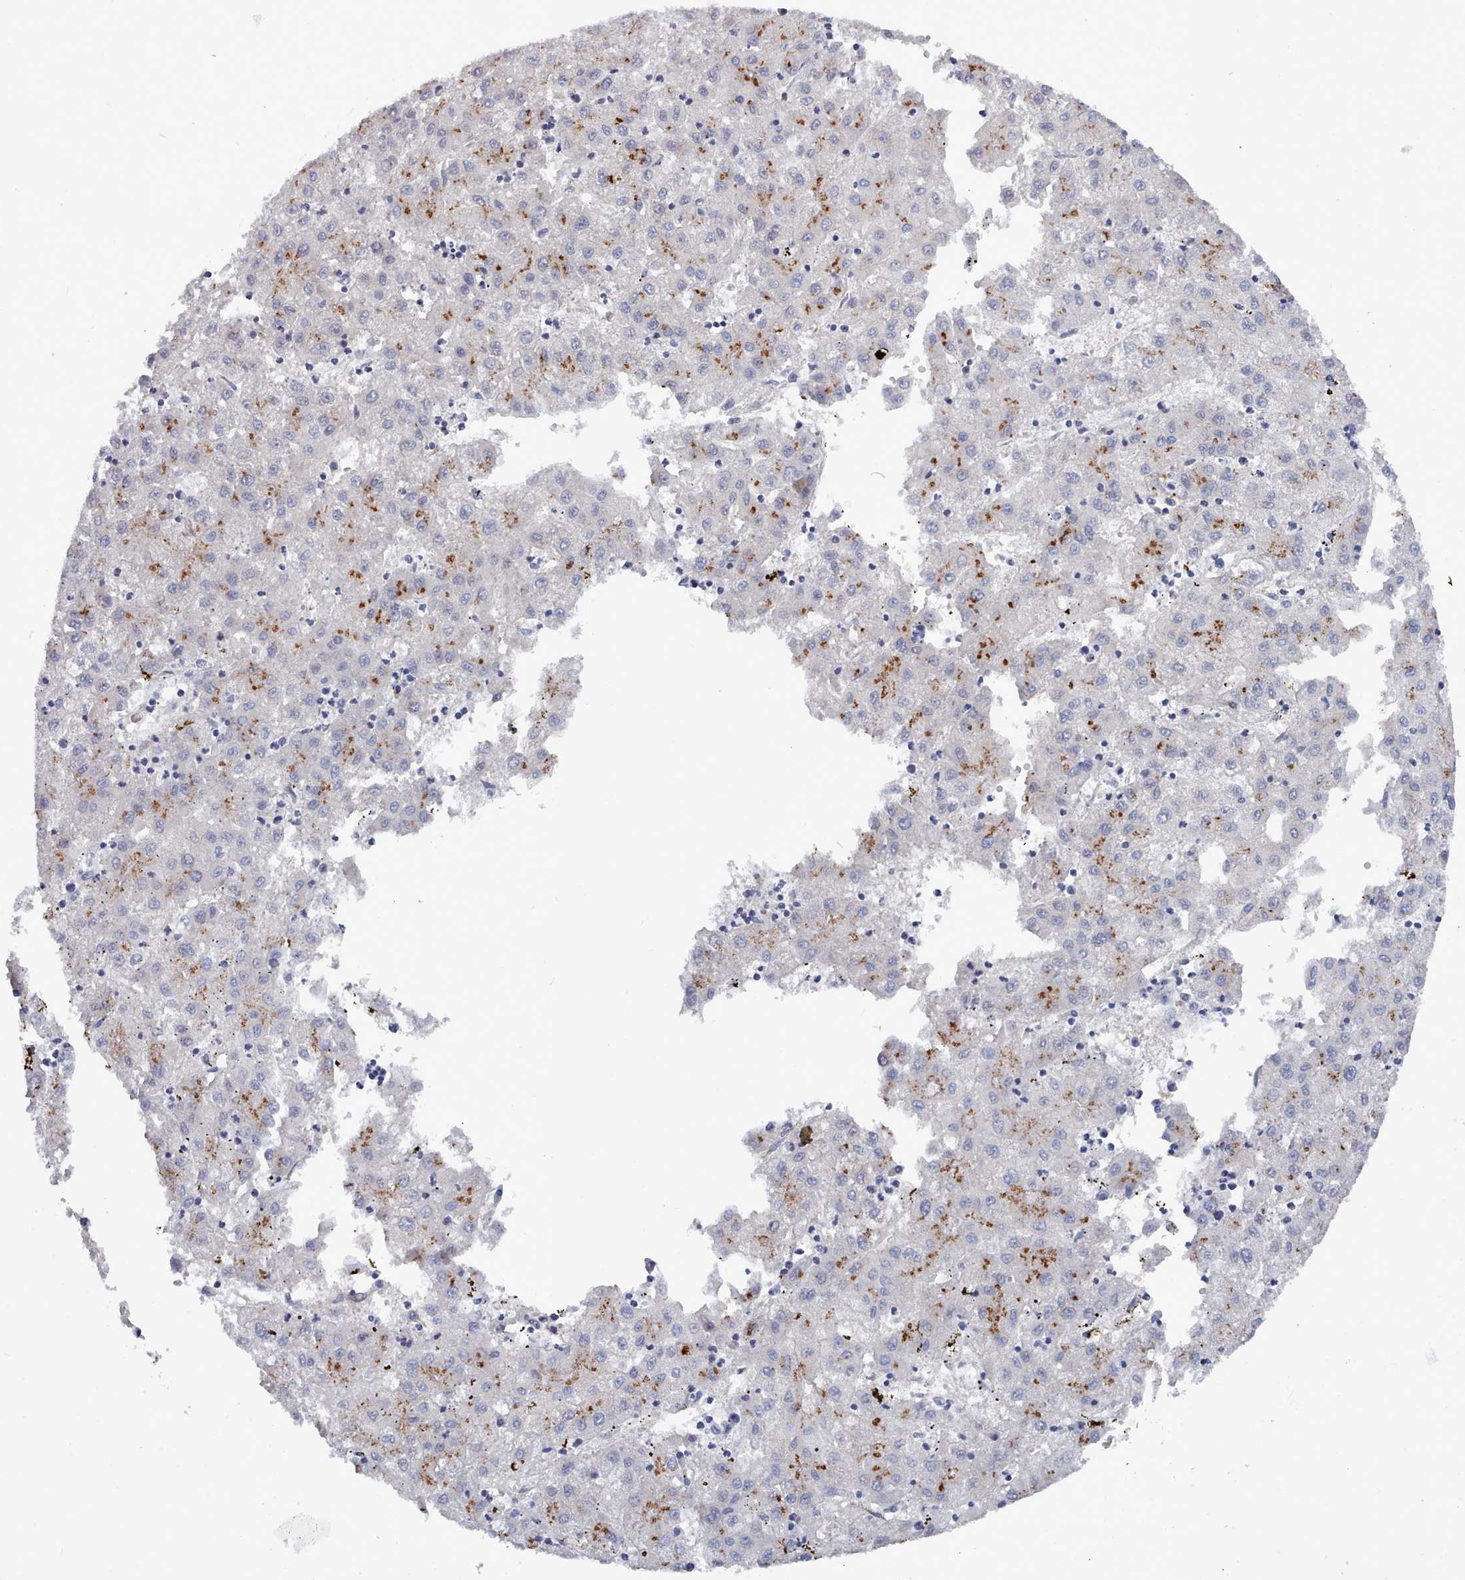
{"staining": {"intensity": "moderate", "quantity": "<25%", "location": "cytoplasmic/membranous"}, "tissue": "liver cancer", "cell_type": "Tumor cells", "image_type": "cancer", "snomed": [{"axis": "morphology", "description": "Carcinoma, Hepatocellular, NOS"}, {"axis": "topography", "description": "Liver"}], "caption": "This photomicrograph shows immunohistochemistry staining of human liver cancer, with low moderate cytoplasmic/membranous positivity in approximately <25% of tumor cells.", "gene": "PDE4C", "patient": {"sex": "male", "age": 72}}